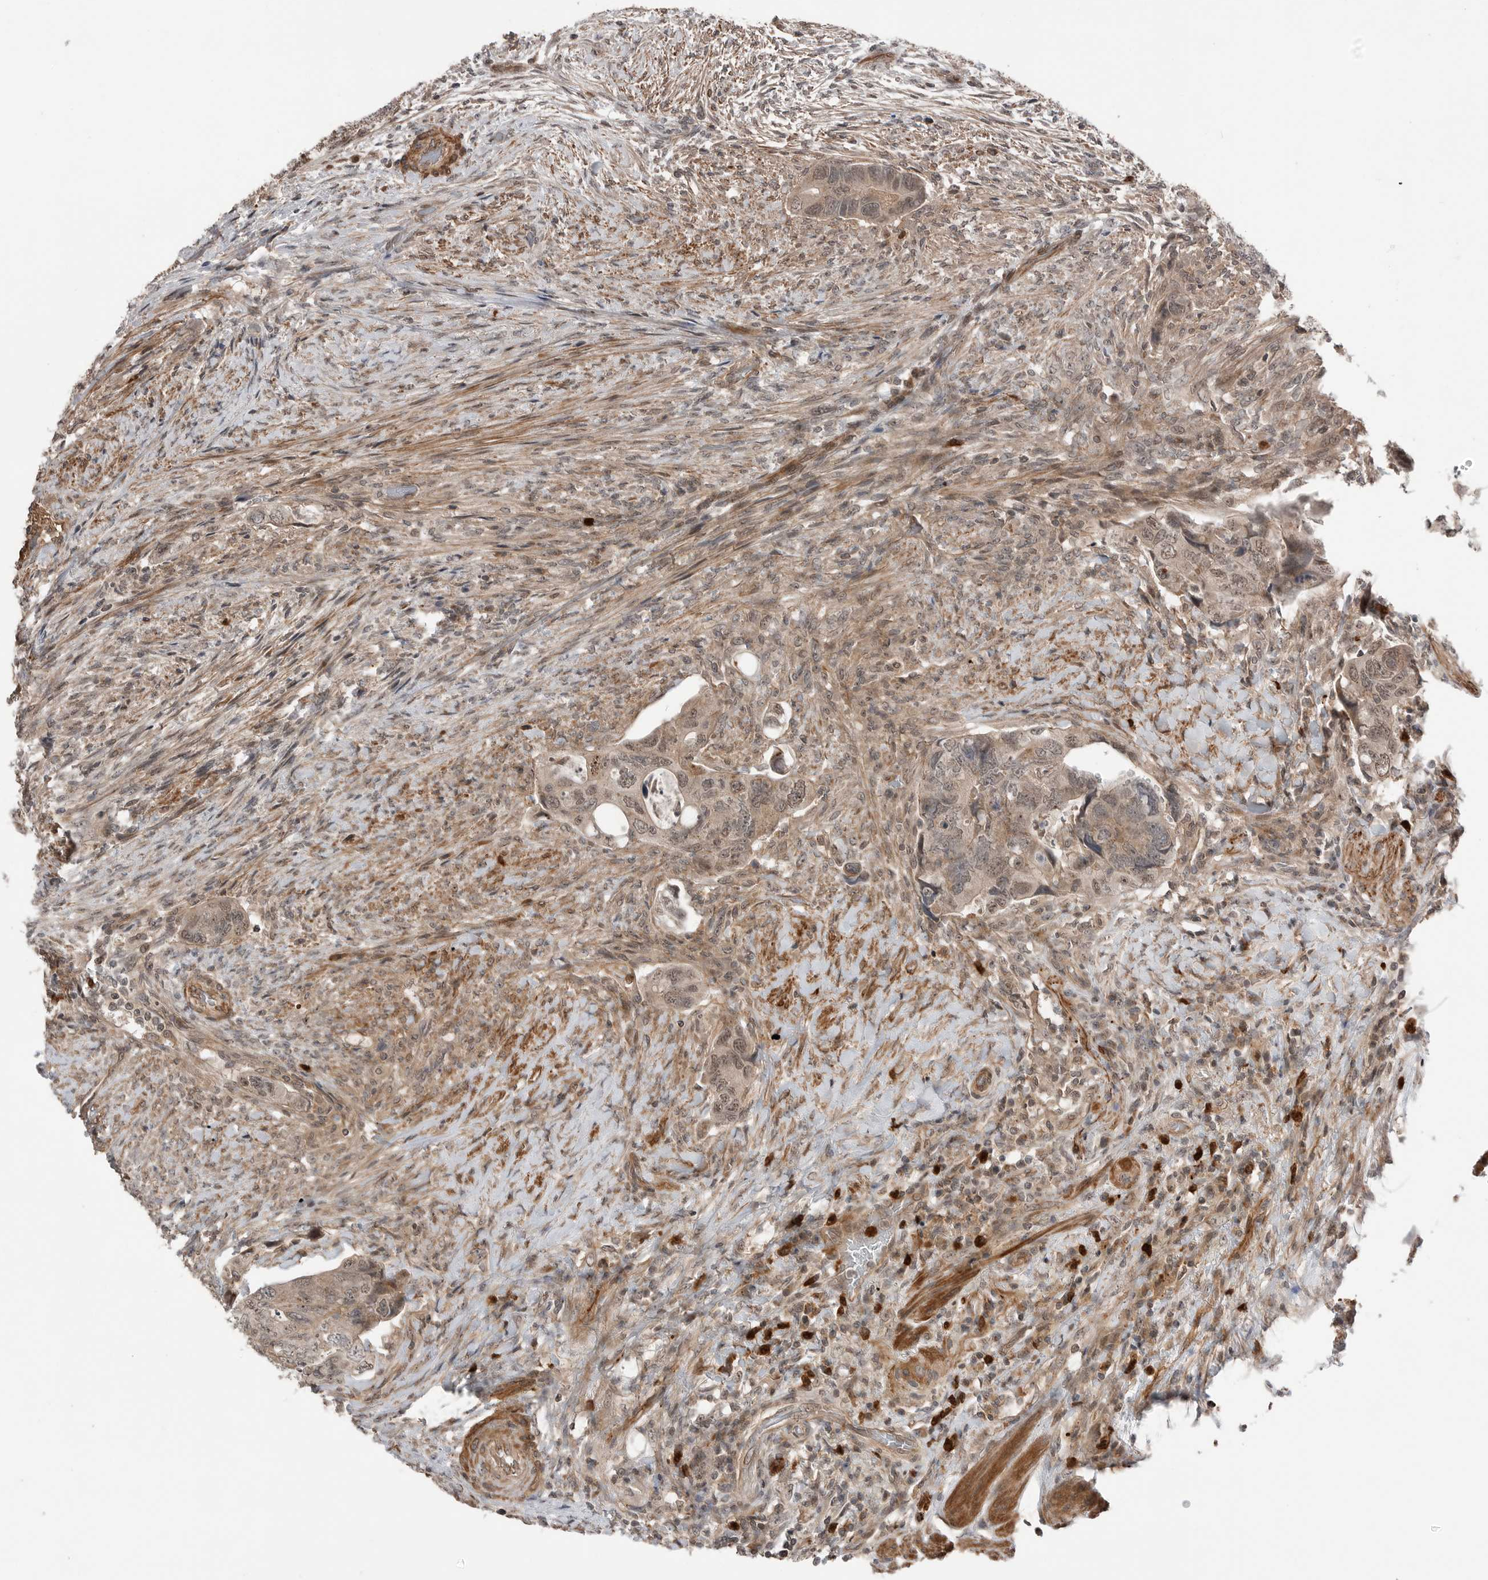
{"staining": {"intensity": "weak", "quantity": ">75%", "location": "cytoplasmic/membranous"}, "tissue": "colorectal cancer", "cell_type": "Tumor cells", "image_type": "cancer", "snomed": [{"axis": "morphology", "description": "Adenocarcinoma, NOS"}, {"axis": "topography", "description": "Rectum"}], "caption": "Immunohistochemistry (DAB (3,3'-diaminobenzidine)) staining of colorectal cancer demonstrates weak cytoplasmic/membranous protein staining in about >75% of tumor cells.", "gene": "PEAK1", "patient": {"sex": "male", "age": 63}}